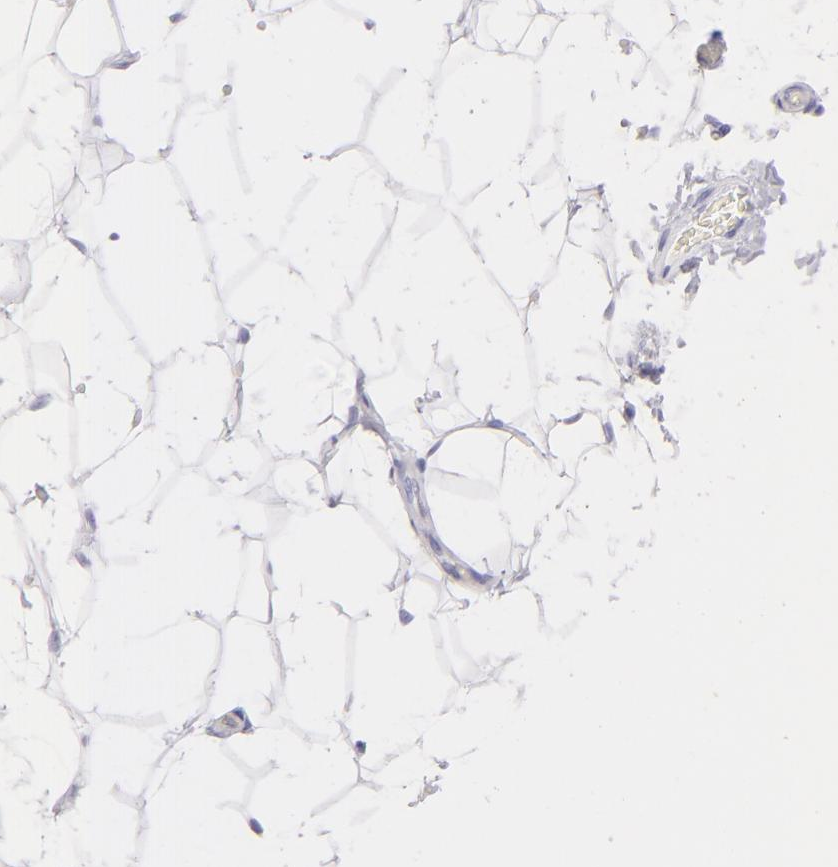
{"staining": {"intensity": "negative", "quantity": "none", "location": "none"}, "tissue": "adipose tissue", "cell_type": "Adipocytes", "image_type": "normal", "snomed": [{"axis": "morphology", "description": "Normal tissue, NOS"}, {"axis": "topography", "description": "Soft tissue"}], "caption": "Immunohistochemistry of unremarkable human adipose tissue exhibits no positivity in adipocytes.", "gene": "PRF1", "patient": {"sex": "male", "age": 26}}